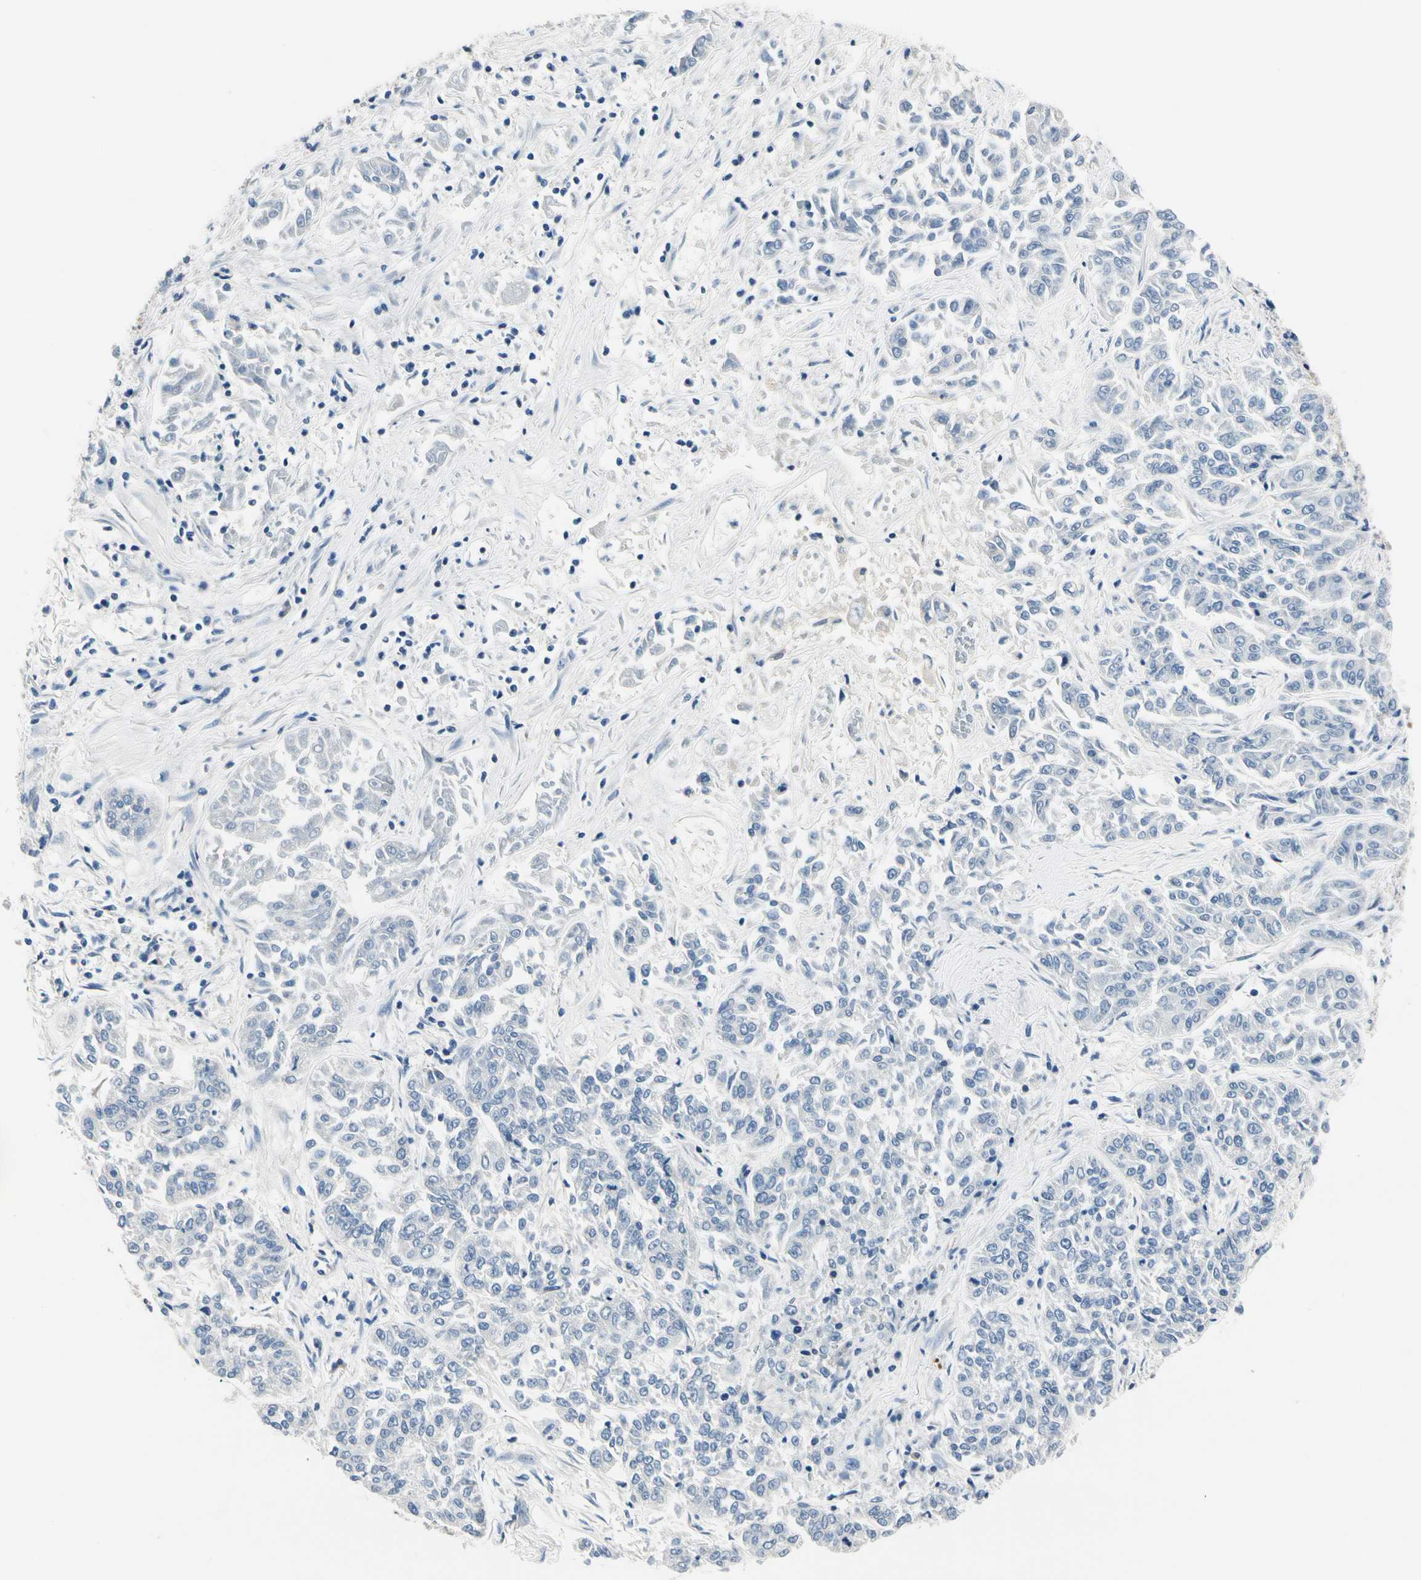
{"staining": {"intensity": "negative", "quantity": "none", "location": "none"}, "tissue": "lung cancer", "cell_type": "Tumor cells", "image_type": "cancer", "snomed": [{"axis": "morphology", "description": "Adenocarcinoma, NOS"}, {"axis": "topography", "description": "Lung"}], "caption": "A high-resolution histopathology image shows IHC staining of lung adenocarcinoma, which shows no significant staining in tumor cells. Brightfield microscopy of immunohistochemistry stained with DAB (3,3'-diaminobenzidine) (brown) and hematoxylin (blue), captured at high magnification.", "gene": "TGFBR3", "patient": {"sex": "male", "age": 84}}